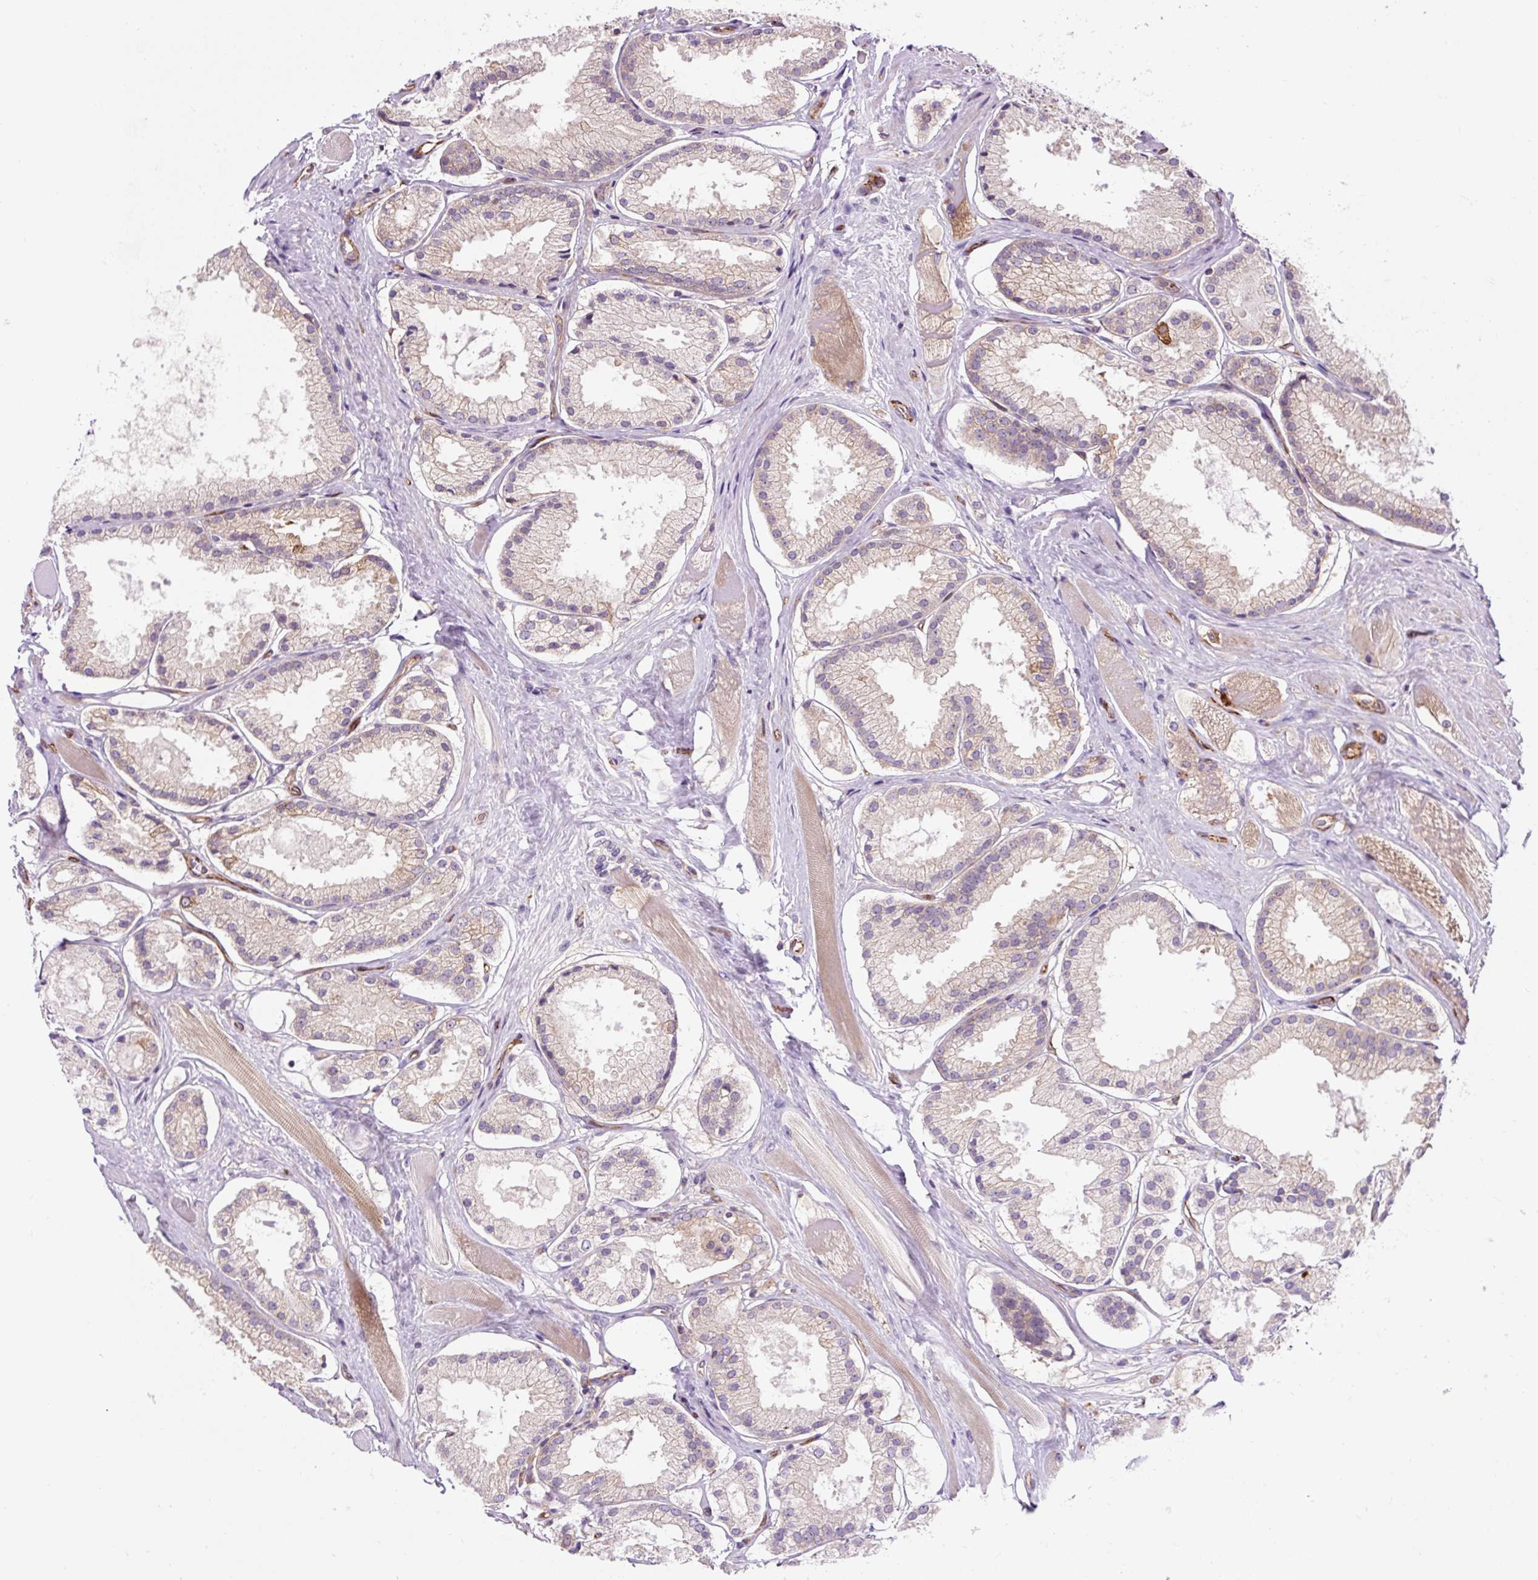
{"staining": {"intensity": "weak", "quantity": "<25%", "location": "cytoplasmic/membranous"}, "tissue": "prostate cancer", "cell_type": "Tumor cells", "image_type": "cancer", "snomed": [{"axis": "morphology", "description": "Adenocarcinoma, High grade"}, {"axis": "topography", "description": "Prostate"}], "caption": "DAB (3,3'-diaminobenzidine) immunohistochemical staining of prostate high-grade adenocarcinoma displays no significant expression in tumor cells.", "gene": "PCDHGB3", "patient": {"sex": "male", "age": 68}}